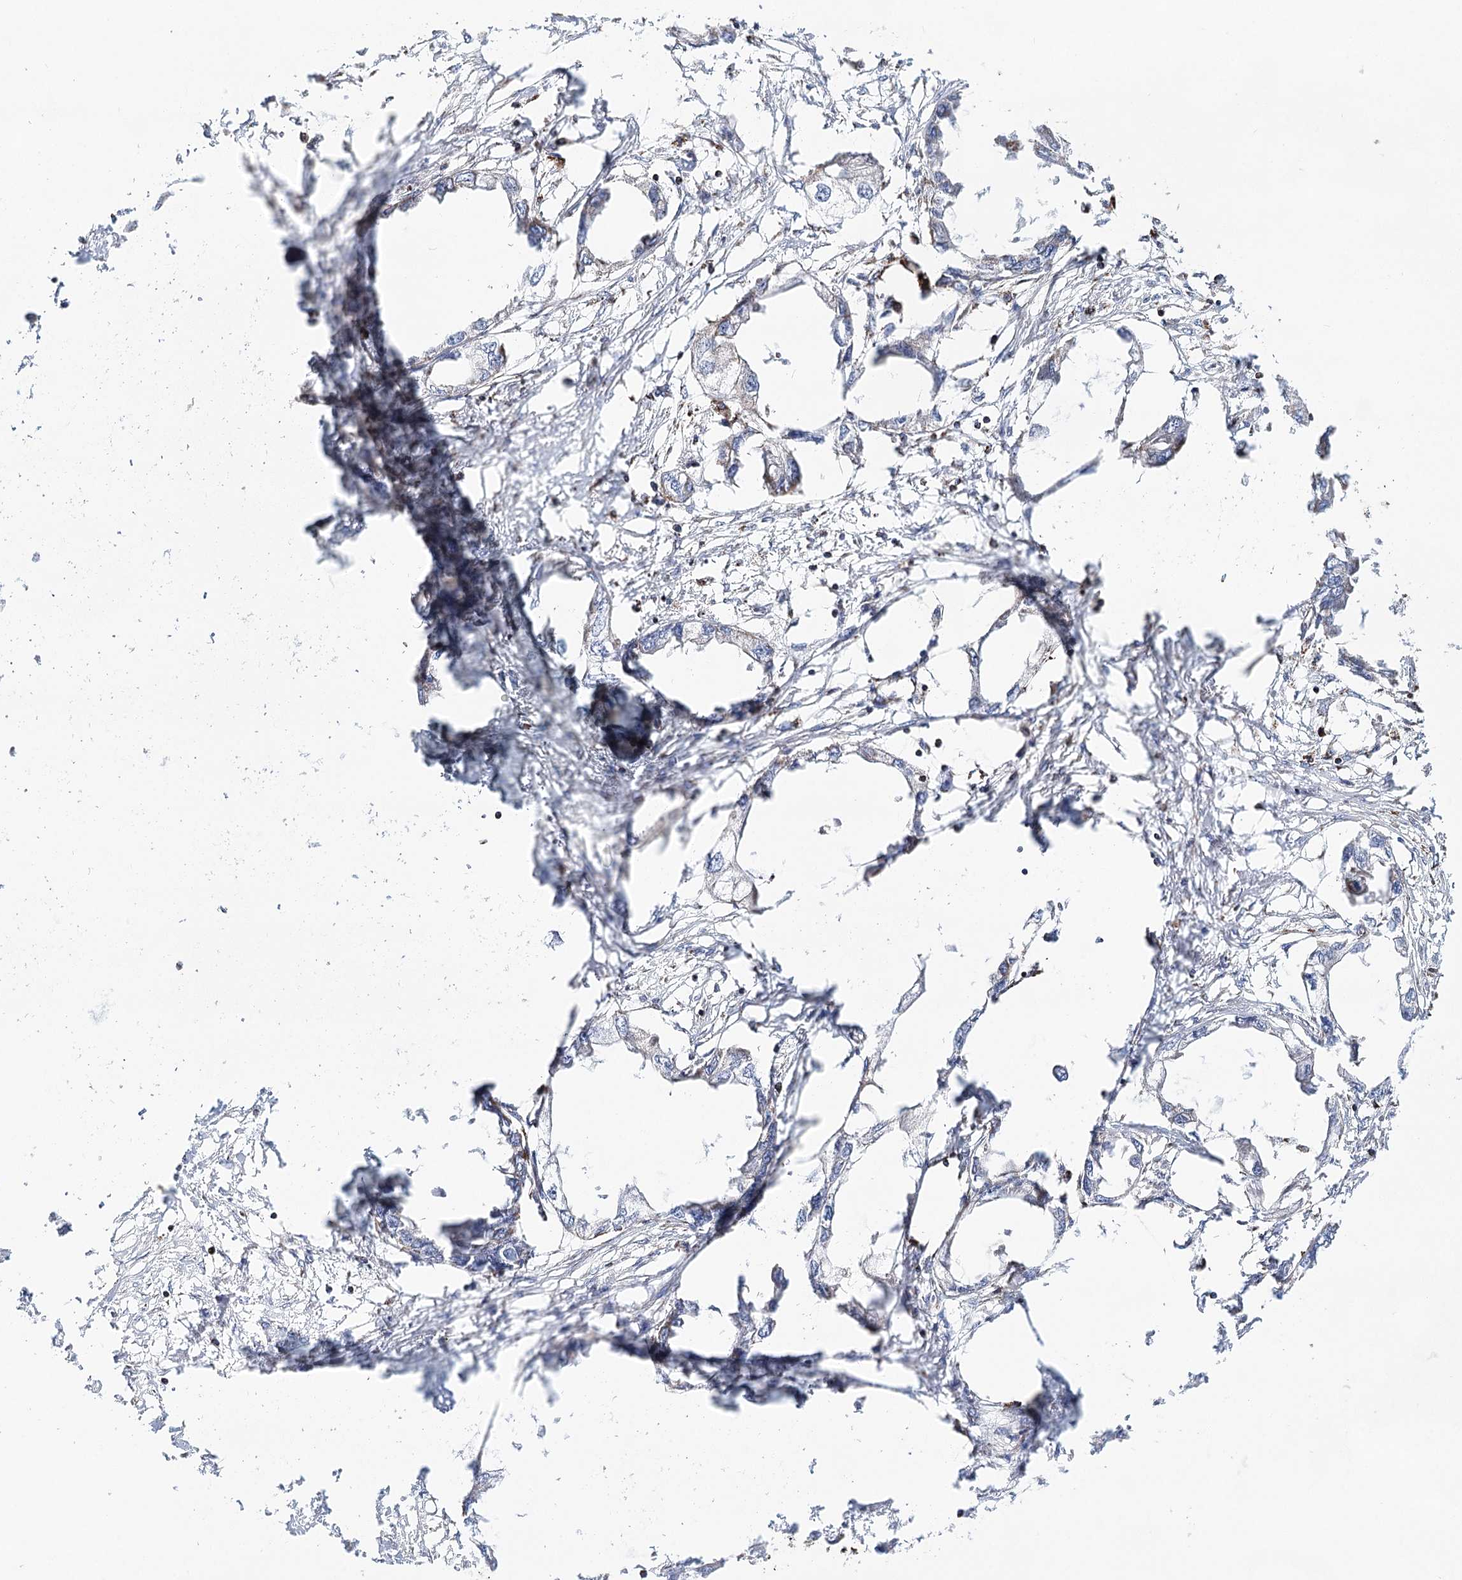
{"staining": {"intensity": "negative", "quantity": "none", "location": "none"}, "tissue": "endometrial cancer", "cell_type": "Tumor cells", "image_type": "cancer", "snomed": [{"axis": "morphology", "description": "Adenocarcinoma, NOS"}, {"axis": "morphology", "description": "Adenocarcinoma, metastatic, NOS"}, {"axis": "topography", "description": "Adipose tissue"}, {"axis": "topography", "description": "Endometrium"}], "caption": "Endometrial cancer (metastatic adenocarcinoma) stained for a protein using immunohistochemistry (IHC) reveals no positivity tumor cells.", "gene": "NADK2", "patient": {"sex": "female", "age": 67}}